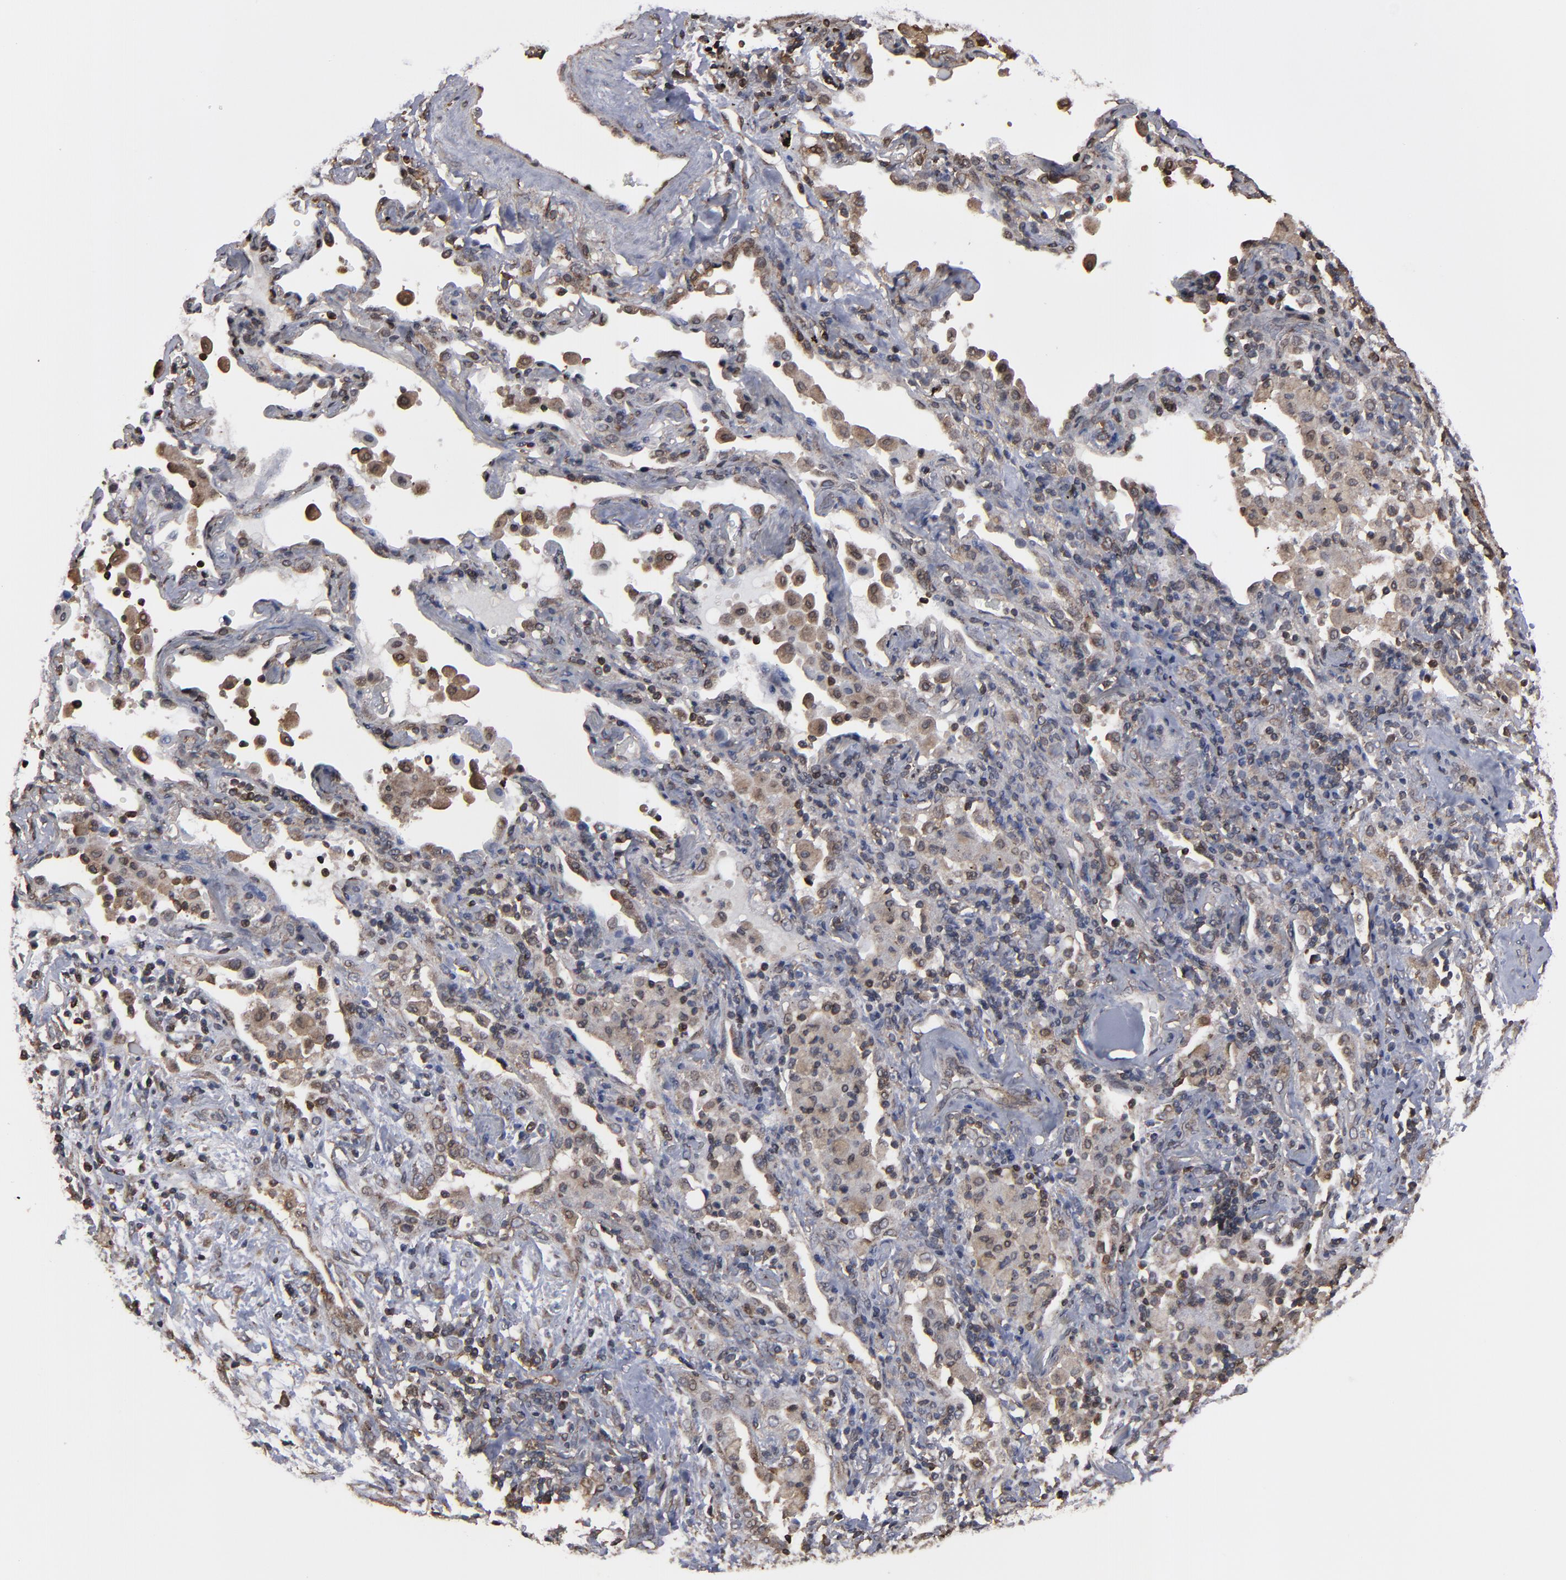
{"staining": {"intensity": "weak", "quantity": "25%-75%", "location": "cytoplasmic/membranous,nuclear"}, "tissue": "lung cancer", "cell_type": "Tumor cells", "image_type": "cancer", "snomed": [{"axis": "morphology", "description": "Squamous cell carcinoma, NOS"}, {"axis": "topography", "description": "Lung"}], "caption": "Lung cancer (squamous cell carcinoma) tissue shows weak cytoplasmic/membranous and nuclear positivity in approximately 25%-75% of tumor cells, visualized by immunohistochemistry. The protein of interest is shown in brown color, while the nuclei are stained blue.", "gene": "KIAA2026", "patient": {"sex": "female", "age": 67}}